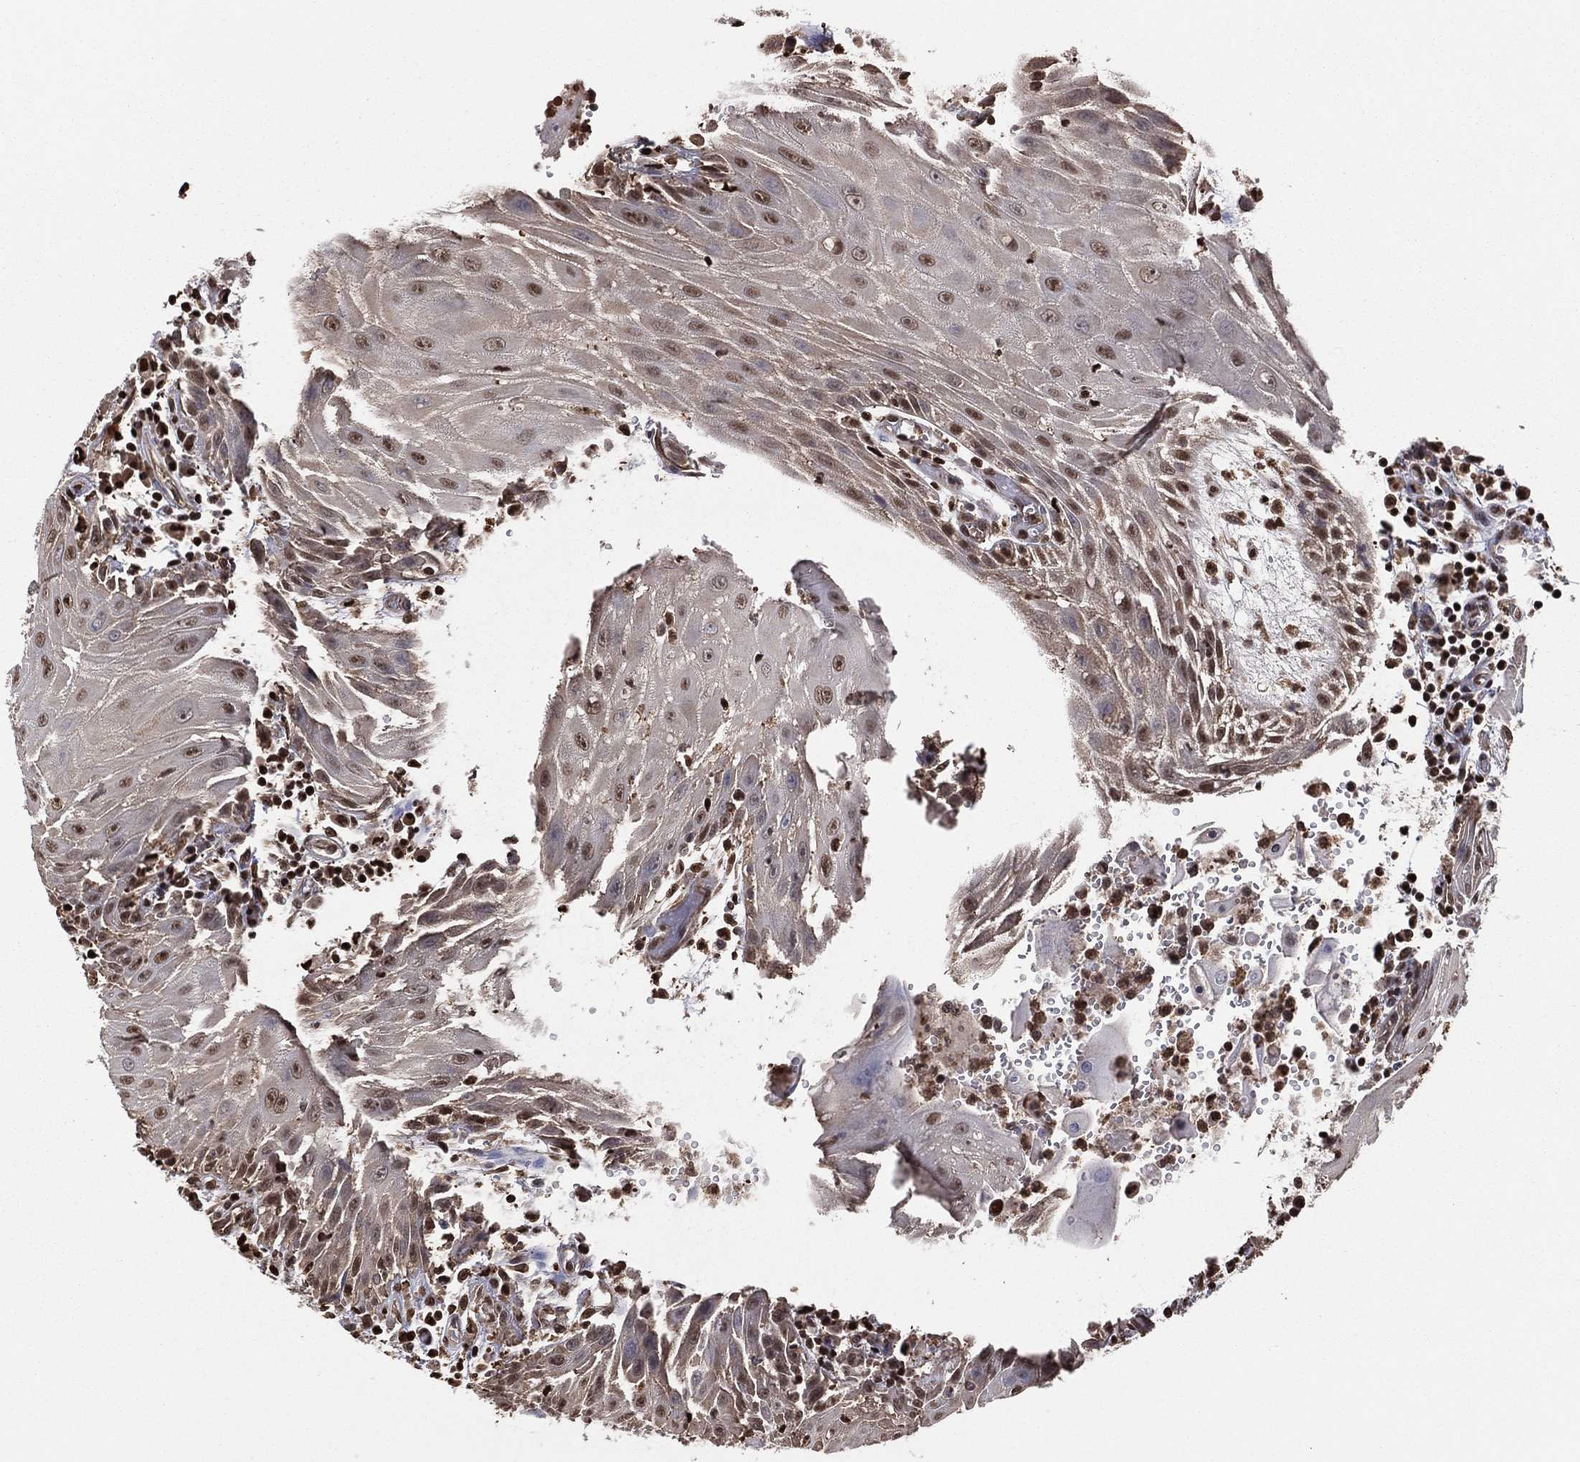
{"staining": {"intensity": "moderate", "quantity": ">75%", "location": "nuclear"}, "tissue": "head and neck cancer", "cell_type": "Tumor cells", "image_type": "cancer", "snomed": [{"axis": "morphology", "description": "Squamous cell carcinoma, NOS"}, {"axis": "topography", "description": "Oral tissue"}, {"axis": "topography", "description": "Head-Neck"}], "caption": "Immunohistochemistry histopathology image of neoplastic tissue: head and neck cancer (squamous cell carcinoma) stained using immunohistochemistry exhibits medium levels of moderate protein expression localized specifically in the nuclear of tumor cells, appearing as a nuclear brown color.", "gene": "GAPDH", "patient": {"sex": "male", "age": 58}}